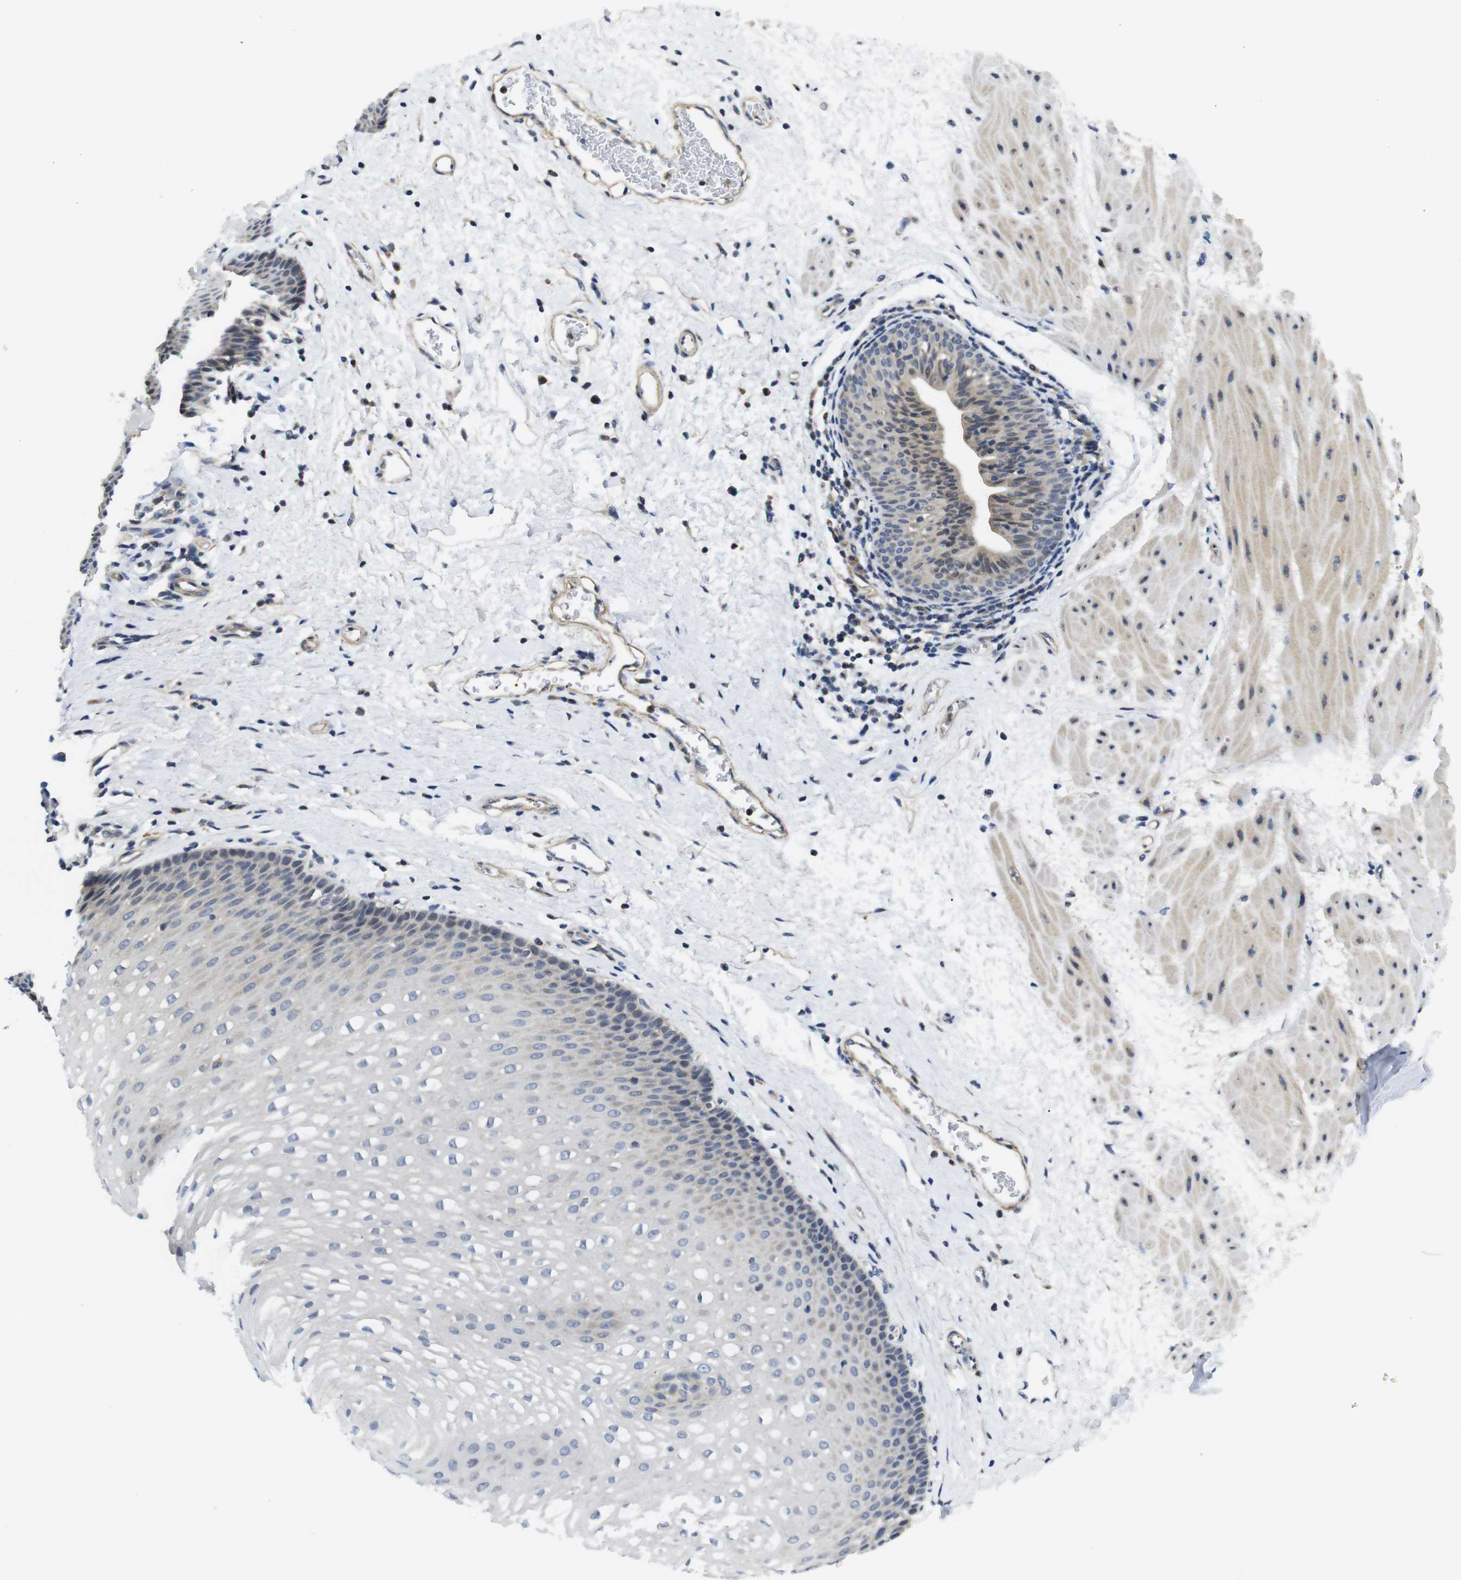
{"staining": {"intensity": "negative", "quantity": "none", "location": "none"}, "tissue": "esophagus", "cell_type": "Squamous epithelial cells", "image_type": "normal", "snomed": [{"axis": "morphology", "description": "Normal tissue, NOS"}, {"axis": "topography", "description": "Esophagus"}], "caption": "Immunohistochemistry (IHC) micrograph of normal esophagus: esophagus stained with DAB exhibits no significant protein expression in squamous epithelial cells. (DAB immunohistochemistry (IHC), high magnification).", "gene": "FNTA", "patient": {"sex": "male", "age": 48}}